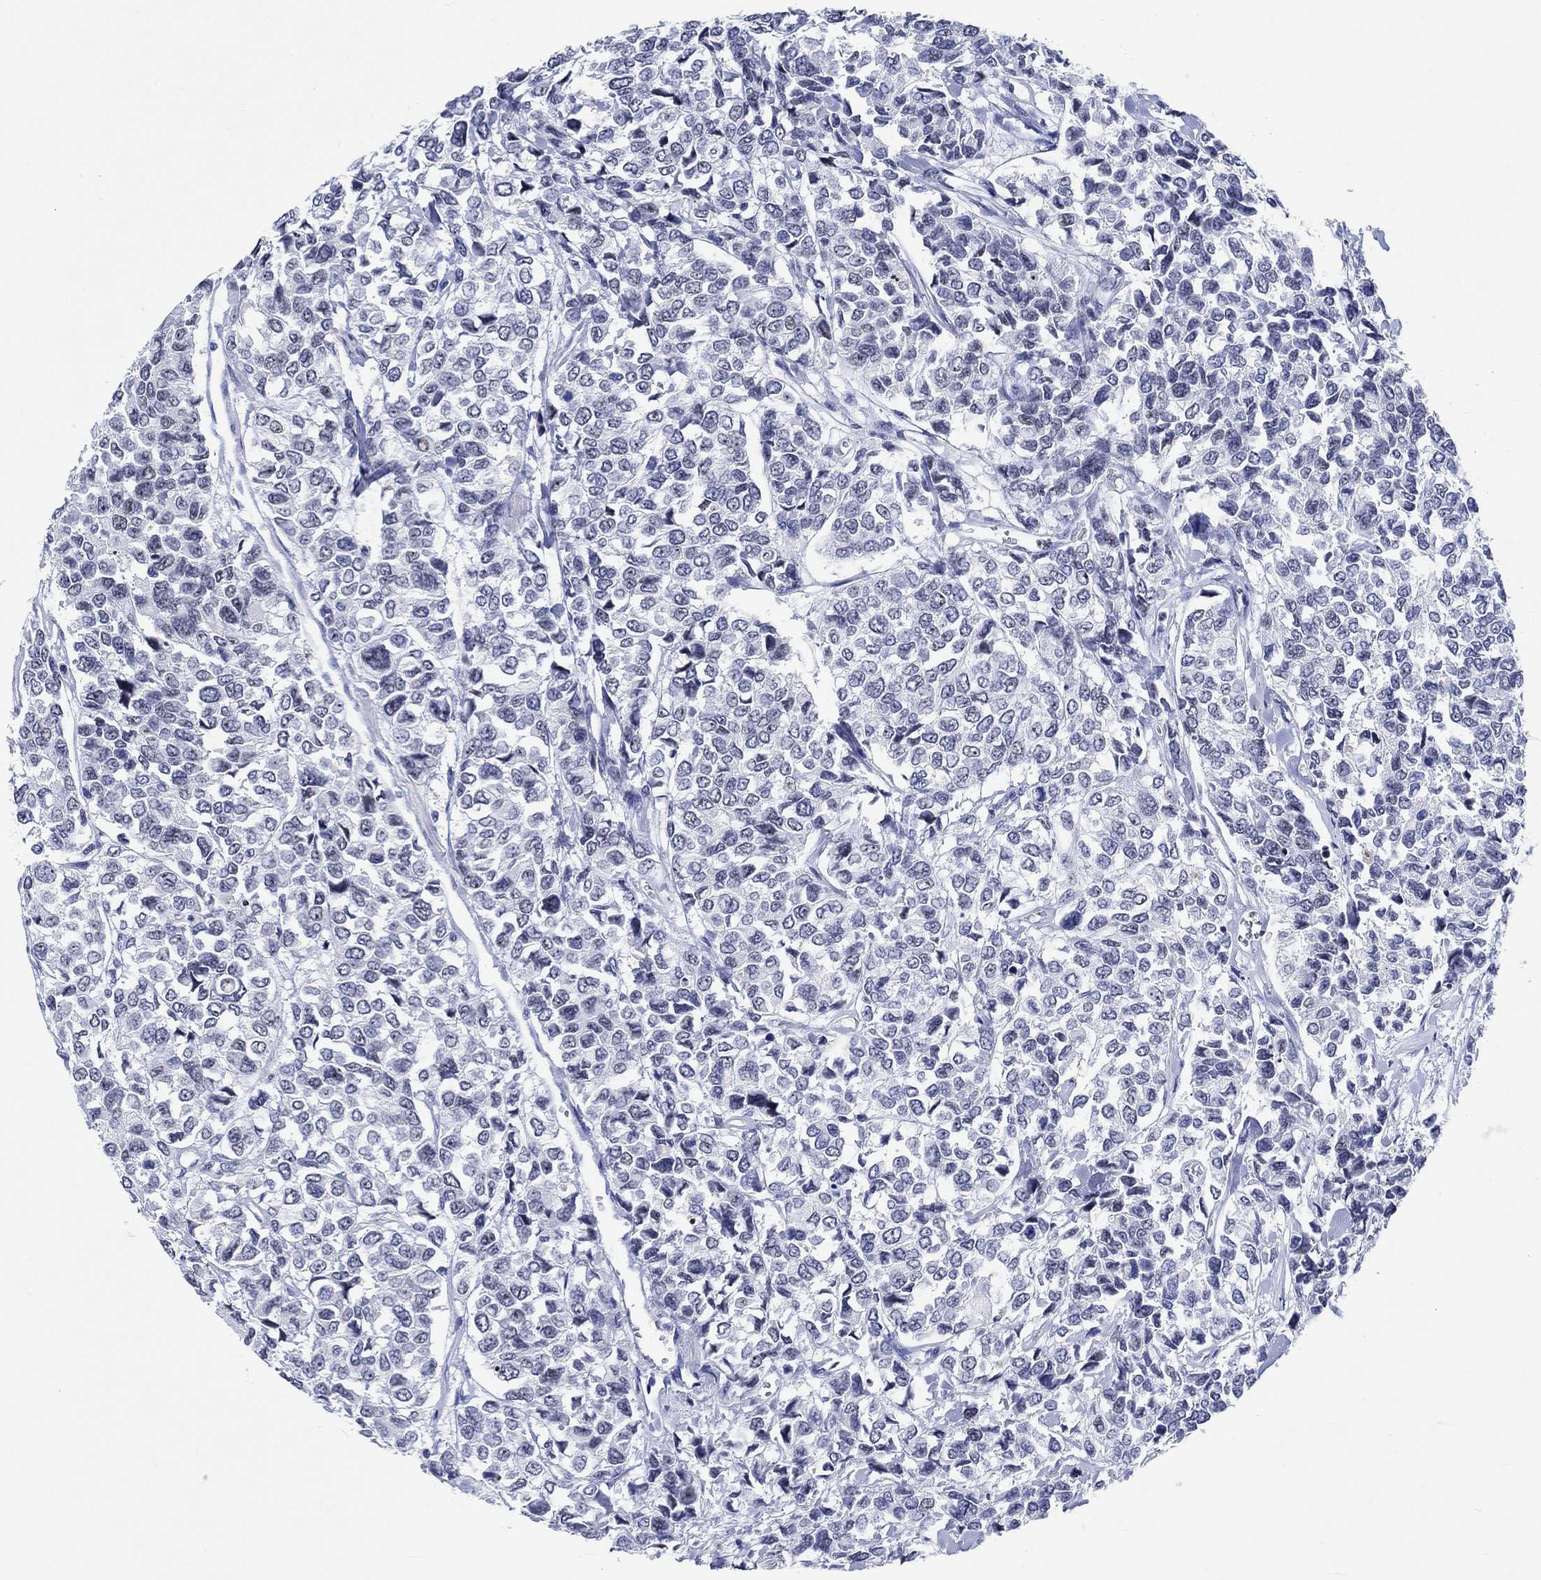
{"staining": {"intensity": "strong", "quantity": "25%-75%", "location": "nuclear"}, "tissue": "urothelial cancer", "cell_type": "Tumor cells", "image_type": "cancer", "snomed": [{"axis": "morphology", "description": "Urothelial carcinoma, High grade"}, {"axis": "topography", "description": "Urinary bladder"}], "caption": "Immunohistochemical staining of human urothelial carcinoma (high-grade) exhibits high levels of strong nuclear staining in approximately 25%-75% of tumor cells.", "gene": "ZNF446", "patient": {"sex": "male", "age": 77}}